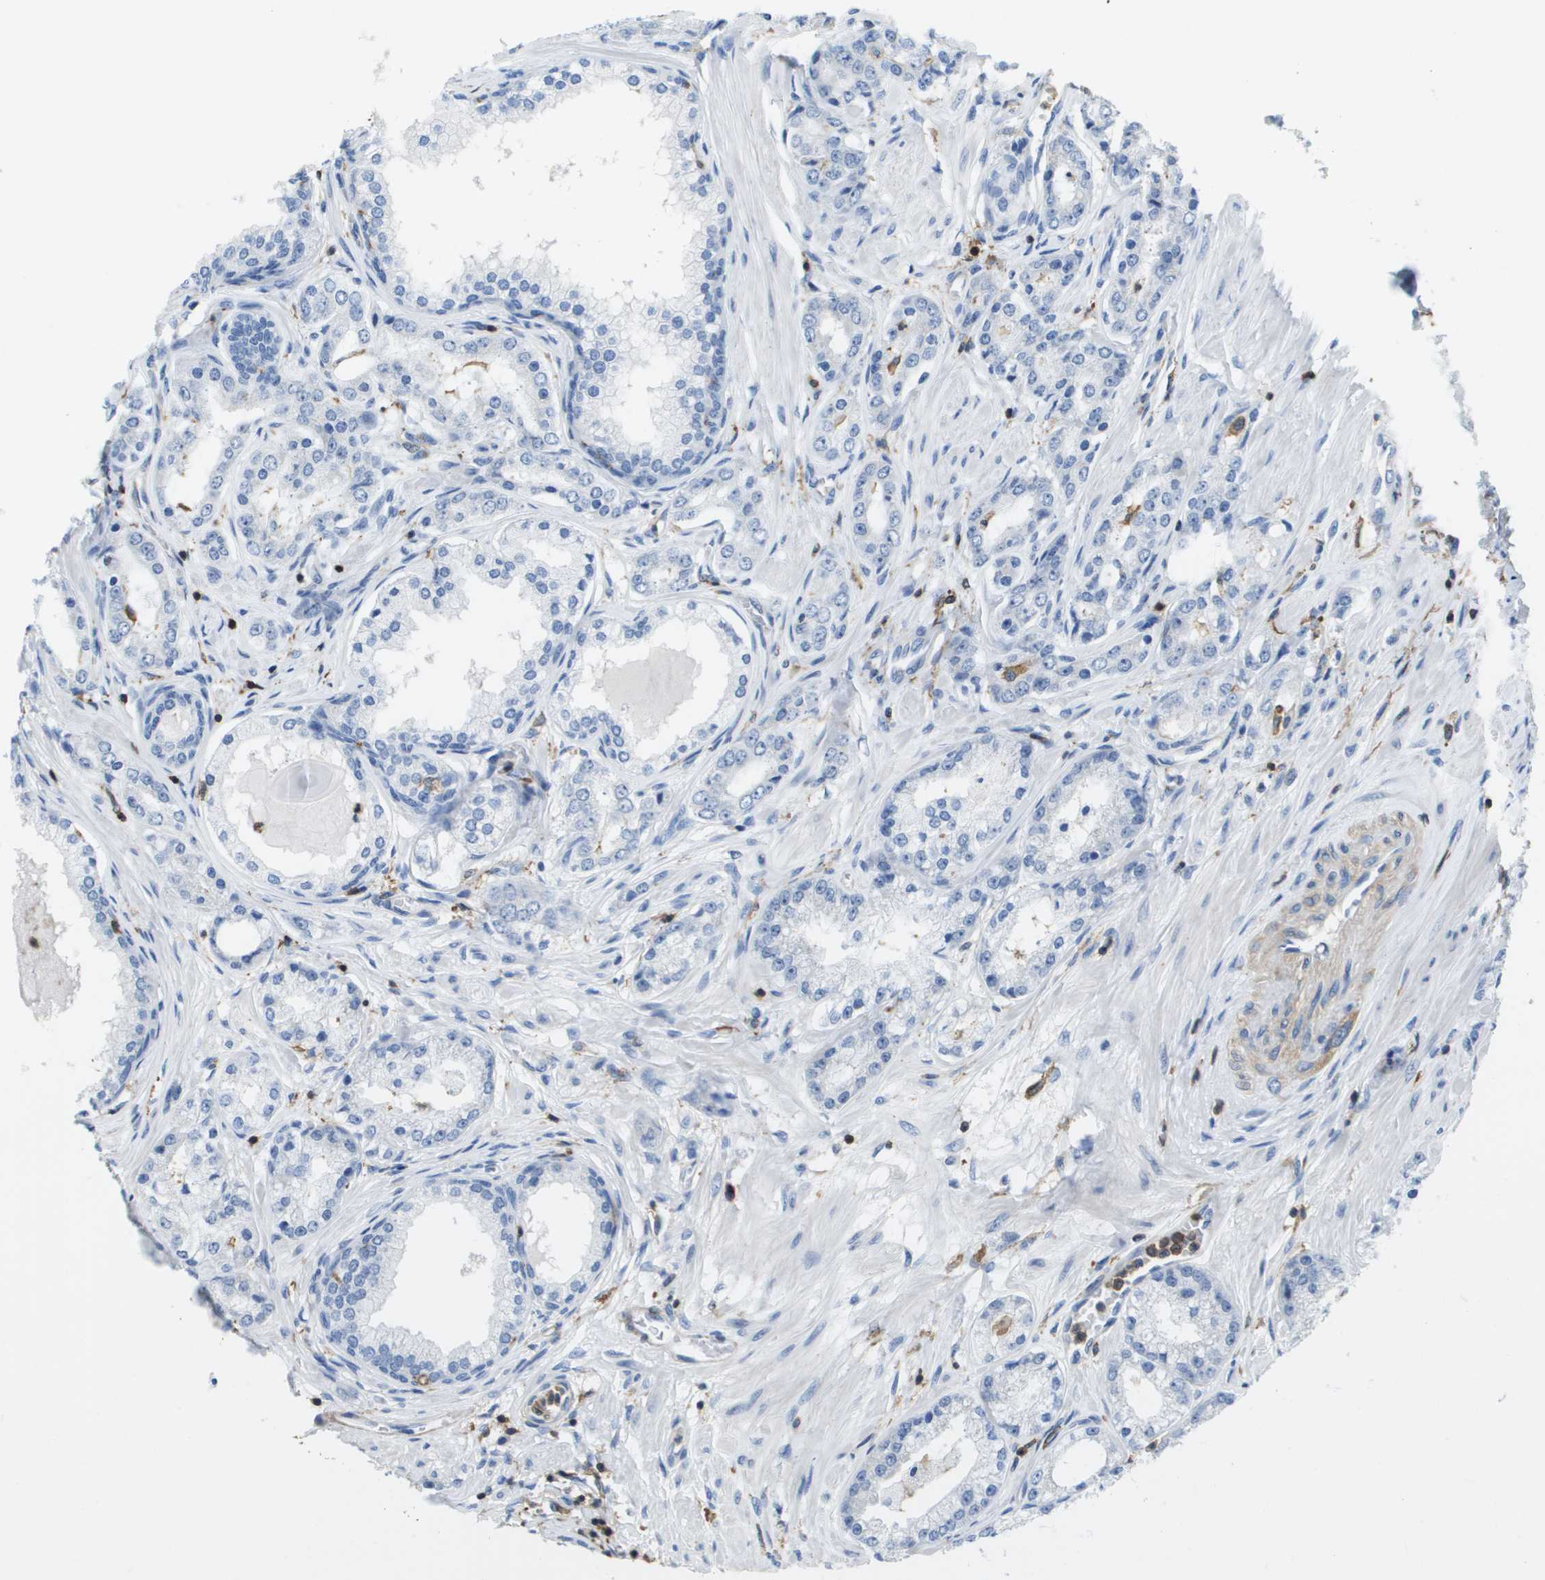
{"staining": {"intensity": "negative", "quantity": "none", "location": "none"}, "tissue": "prostate cancer", "cell_type": "Tumor cells", "image_type": "cancer", "snomed": [{"axis": "morphology", "description": "Adenocarcinoma, Low grade"}, {"axis": "topography", "description": "Prostate"}], "caption": "Prostate adenocarcinoma (low-grade) stained for a protein using immunohistochemistry (IHC) shows no staining tumor cells.", "gene": "RCSD1", "patient": {"sex": "male", "age": 63}}